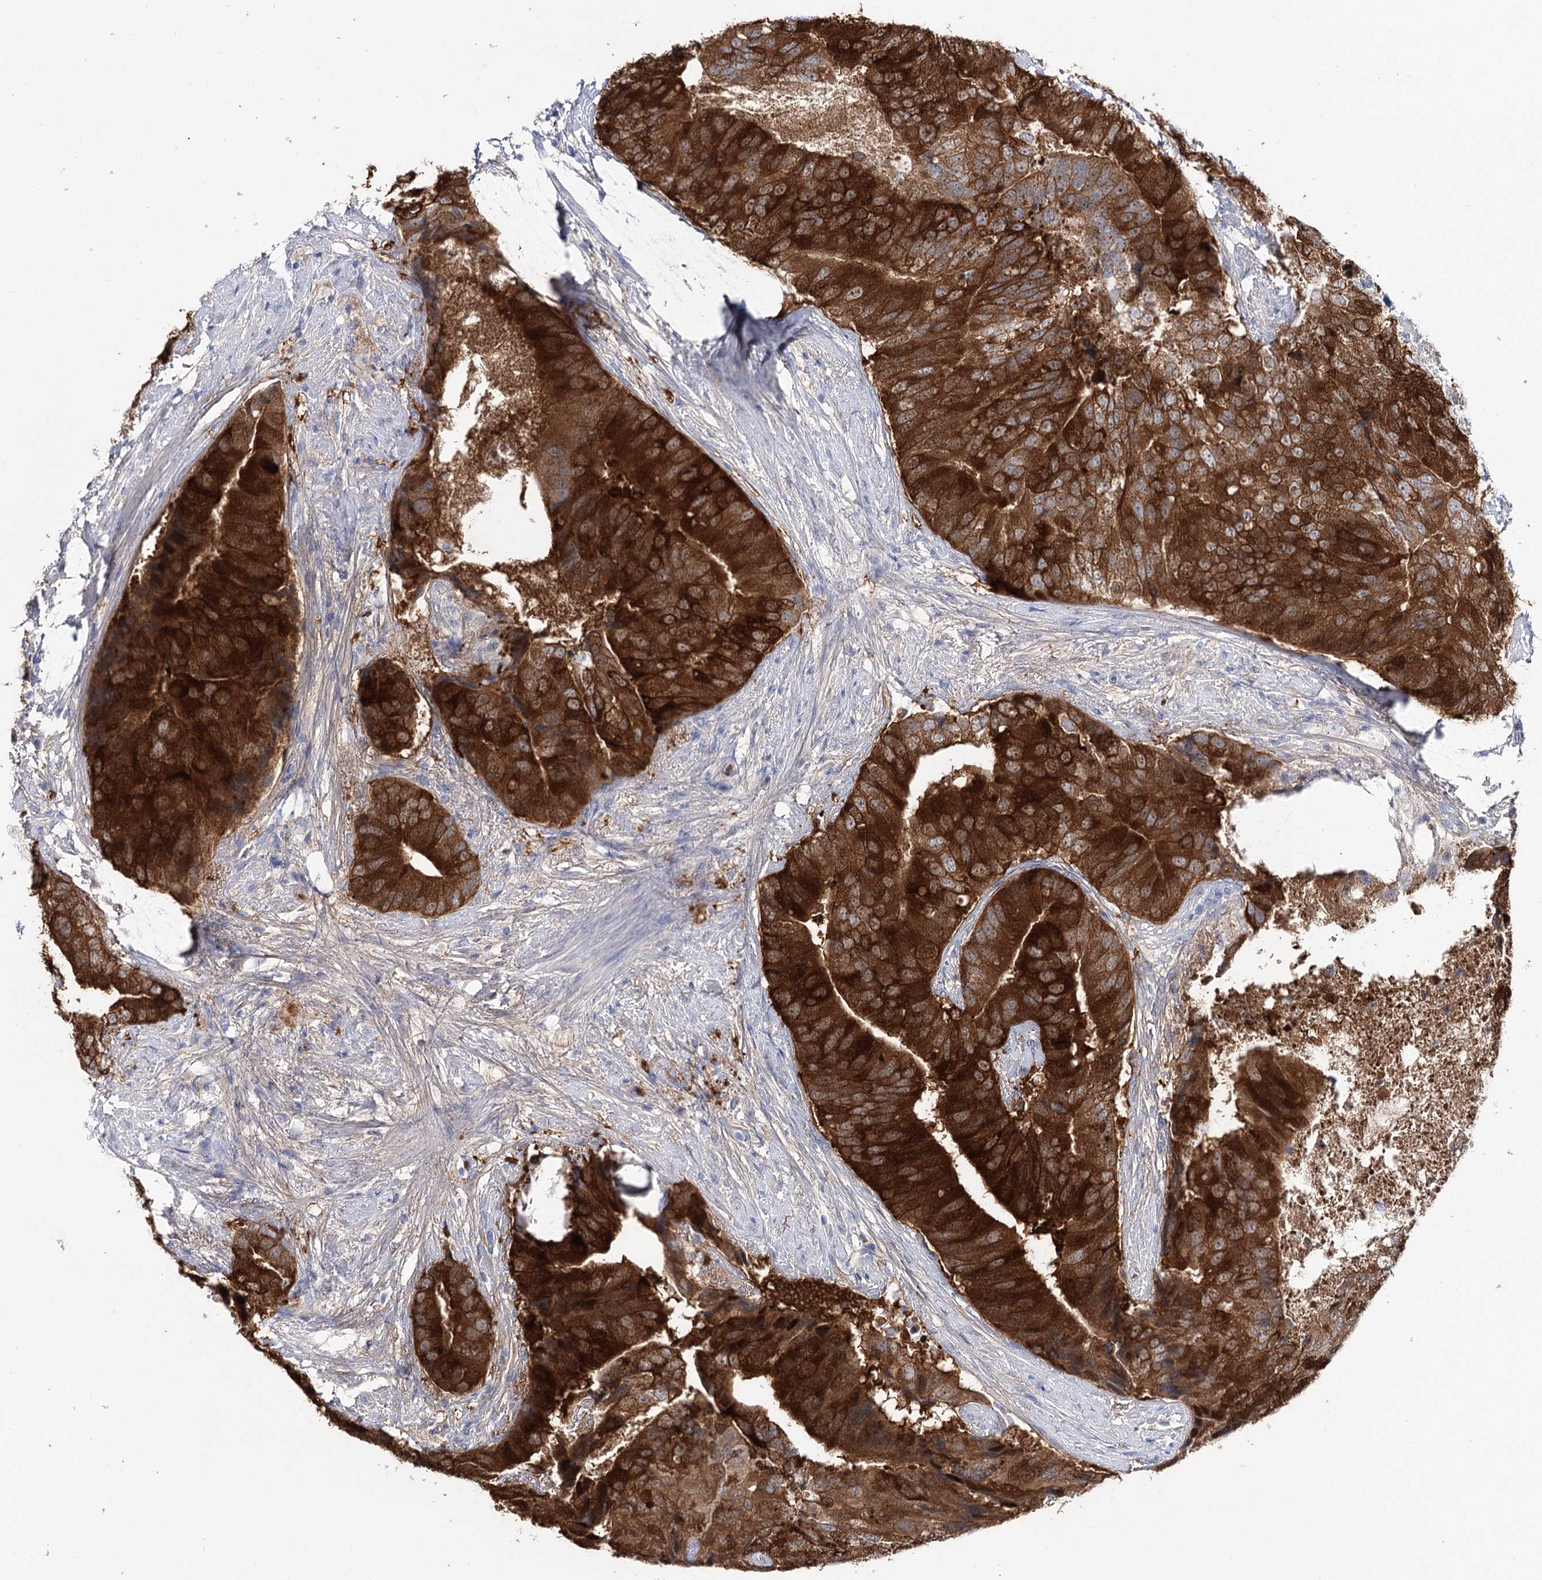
{"staining": {"intensity": "strong", "quantity": ">75%", "location": "cytoplasmic/membranous"}, "tissue": "prostate cancer", "cell_type": "Tumor cells", "image_type": "cancer", "snomed": [{"axis": "morphology", "description": "Adenocarcinoma, High grade"}, {"axis": "topography", "description": "Prostate"}], "caption": "Protein staining shows strong cytoplasmic/membranous positivity in about >75% of tumor cells in prostate cancer. Ihc stains the protein in brown and the nuclei are stained blue.", "gene": "UGDH", "patient": {"sex": "male", "age": 70}}